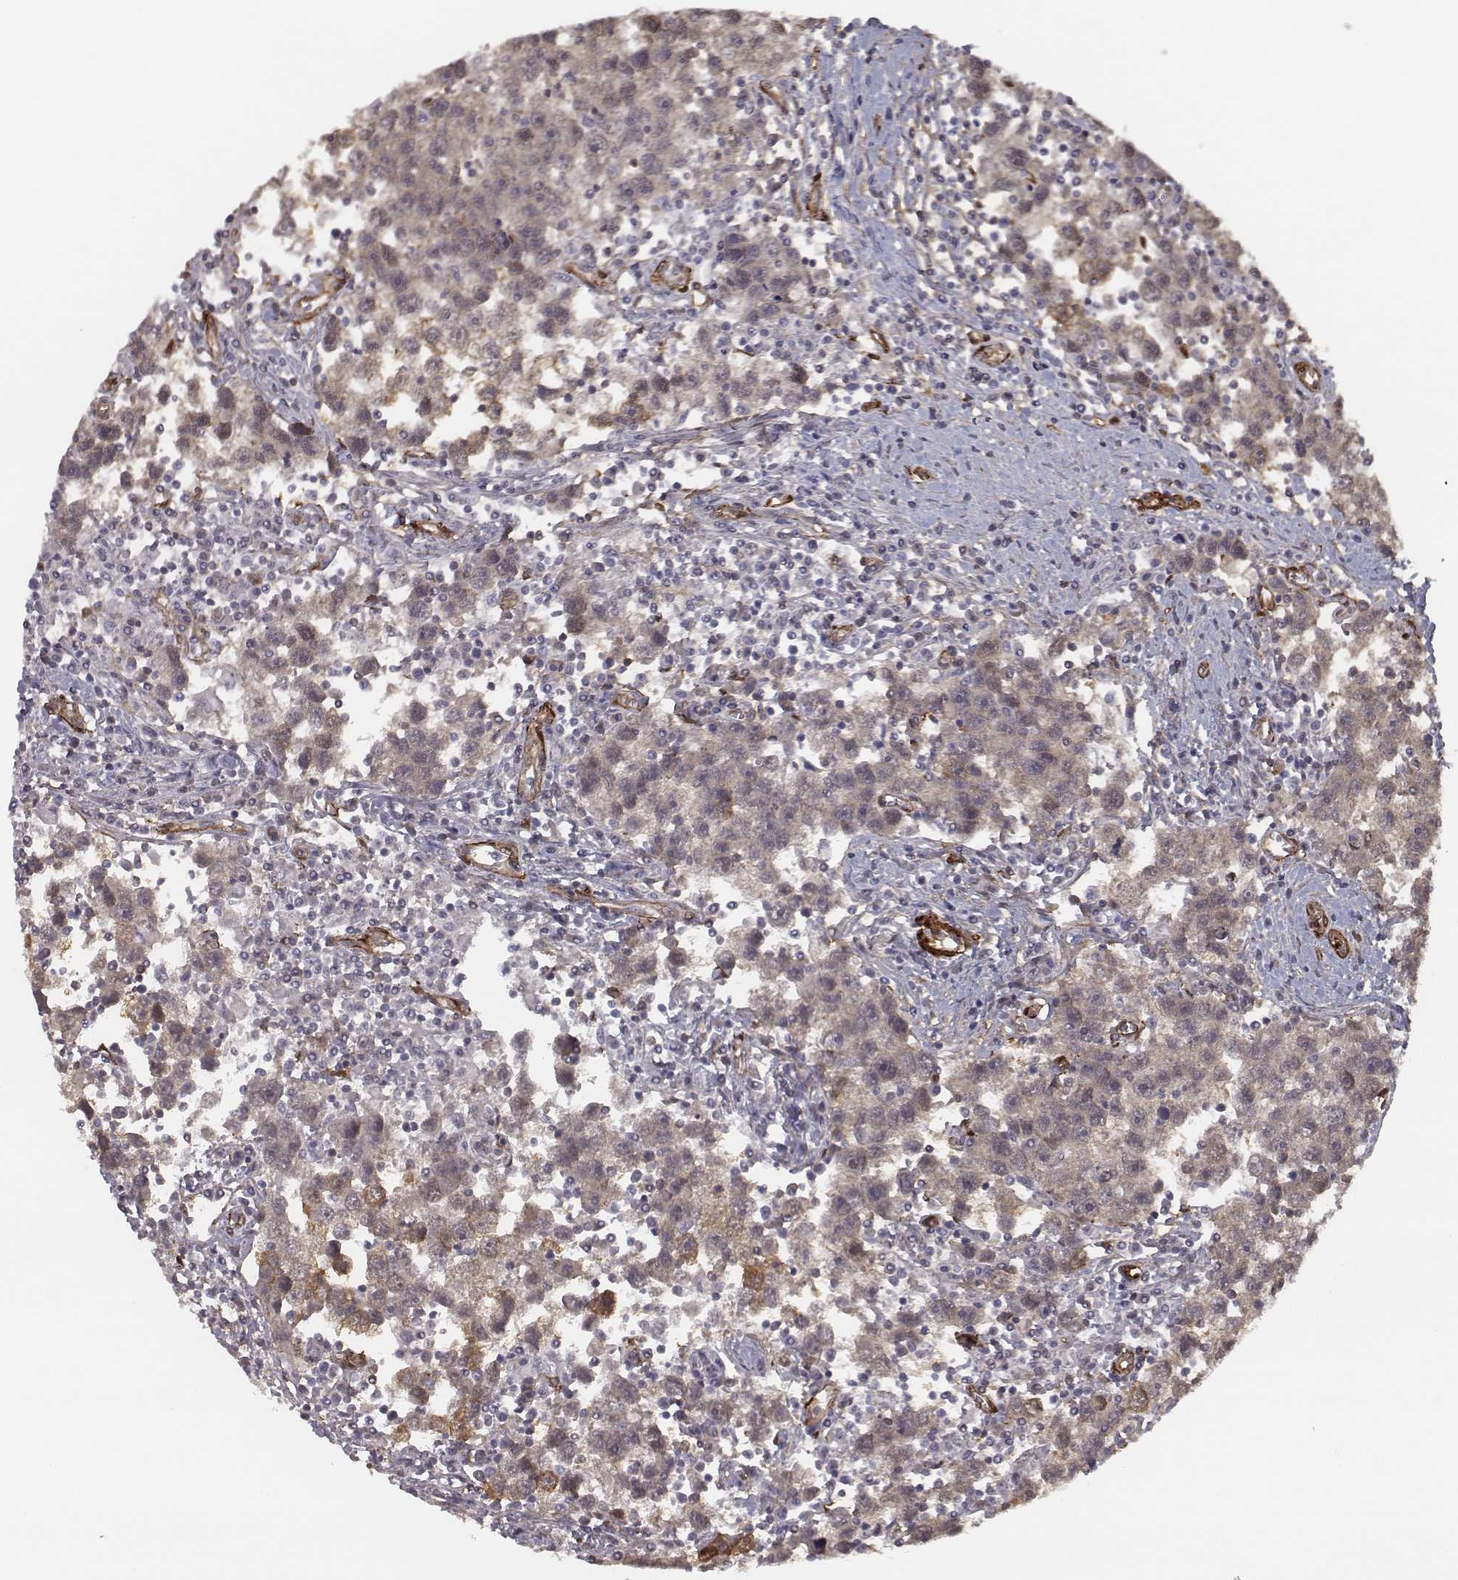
{"staining": {"intensity": "weak", "quantity": ">75%", "location": "cytoplasmic/membranous"}, "tissue": "testis cancer", "cell_type": "Tumor cells", "image_type": "cancer", "snomed": [{"axis": "morphology", "description": "Seminoma, NOS"}, {"axis": "topography", "description": "Testis"}], "caption": "Testis seminoma stained with immunohistochemistry shows weak cytoplasmic/membranous expression in about >75% of tumor cells. Nuclei are stained in blue.", "gene": "ISYNA1", "patient": {"sex": "male", "age": 30}}